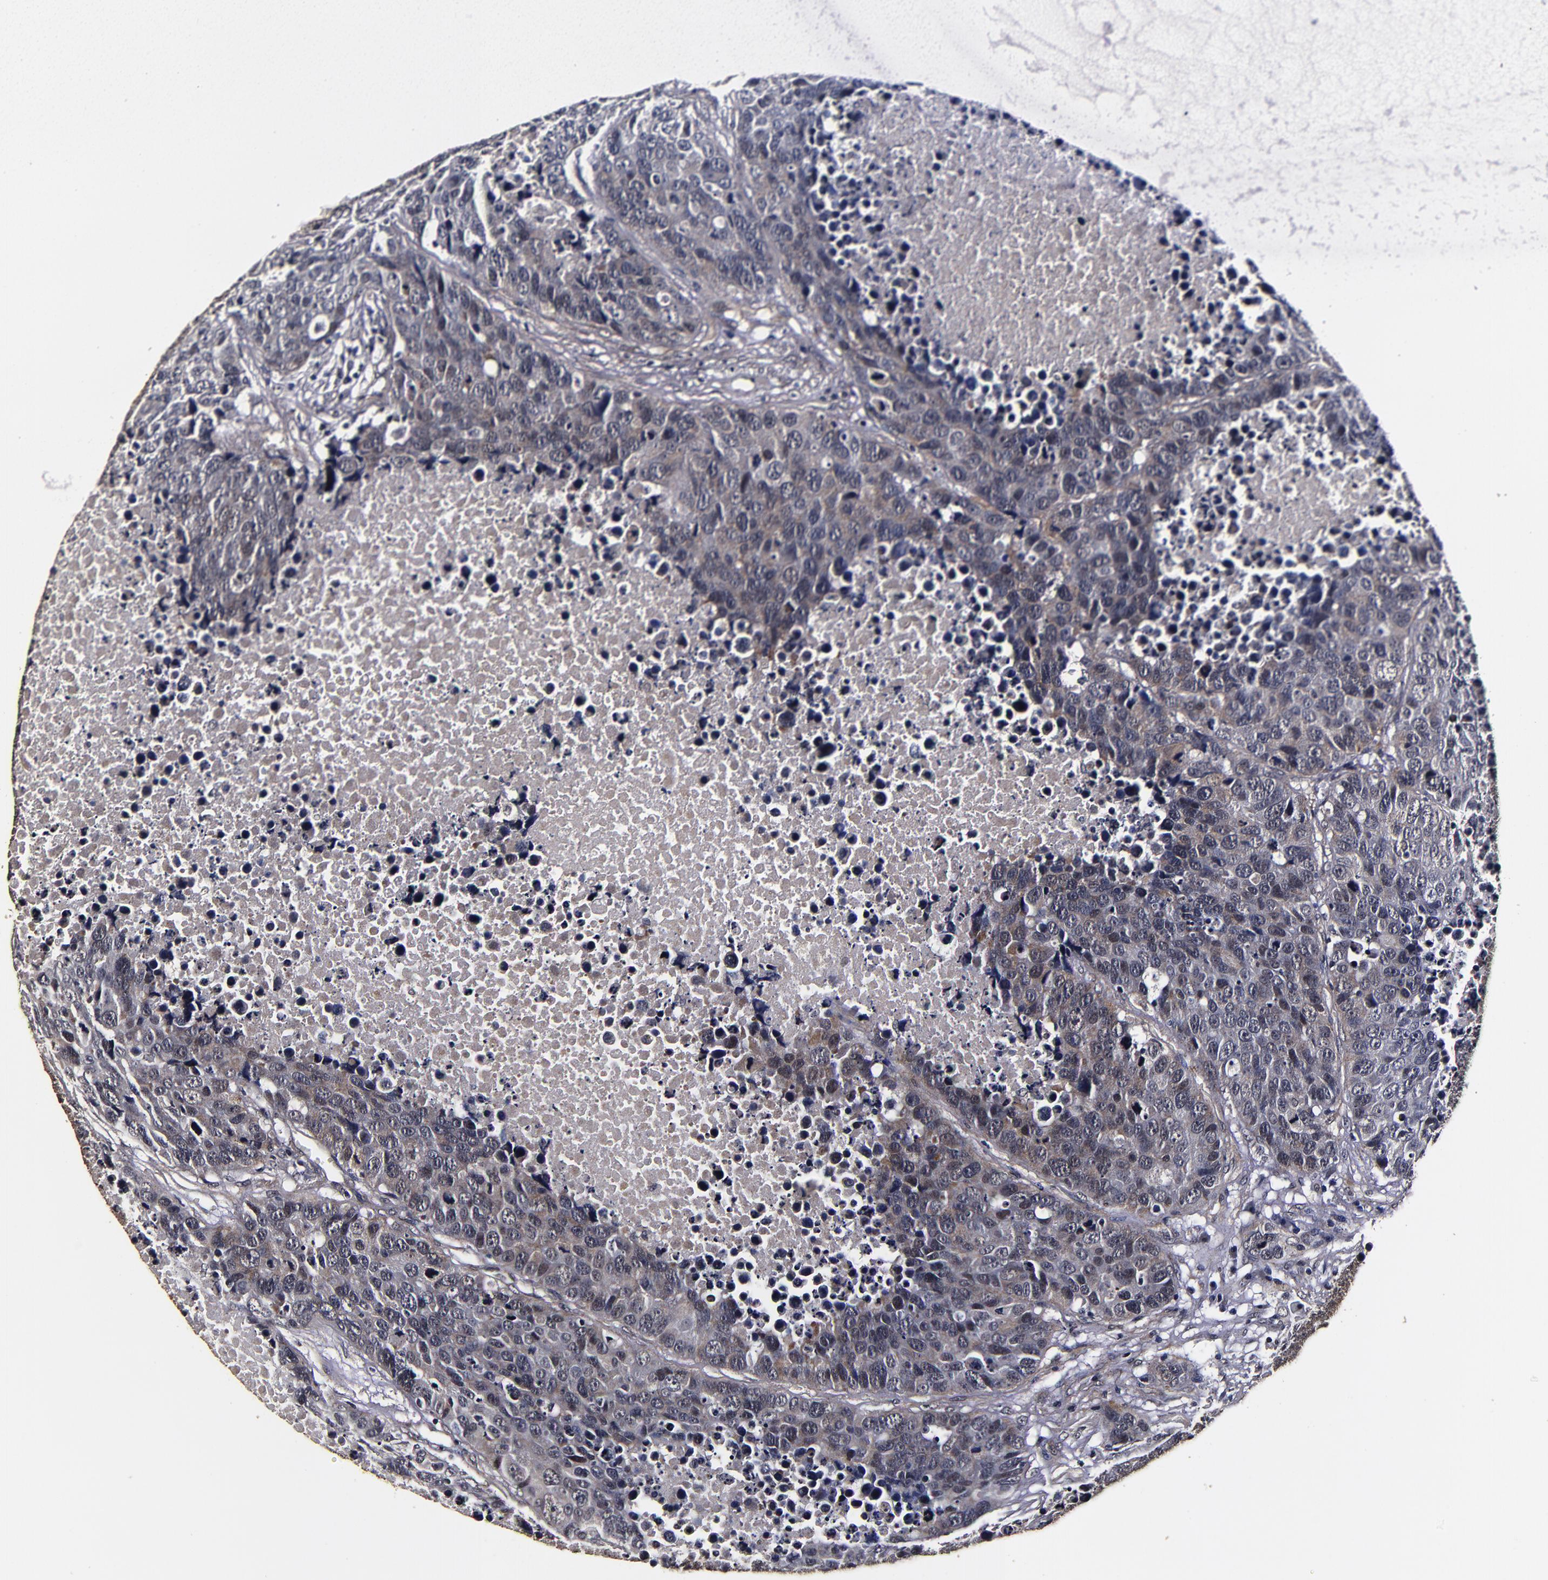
{"staining": {"intensity": "weak", "quantity": ">75%", "location": "cytoplasmic/membranous,nuclear"}, "tissue": "carcinoid", "cell_type": "Tumor cells", "image_type": "cancer", "snomed": [{"axis": "morphology", "description": "Carcinoid, malignant, NOS"}, {"axis": "topography", "description": "Lung"}], "caption": "A photomicrograph showing weak cytoplasmic/membranous and nuclear expression in approximately >75% of tumor cells in carcinoid, as visualized by brown immunohistochemical staining.", "gene": "MMP15", "patient": {"sex": "male", "age": 60}}